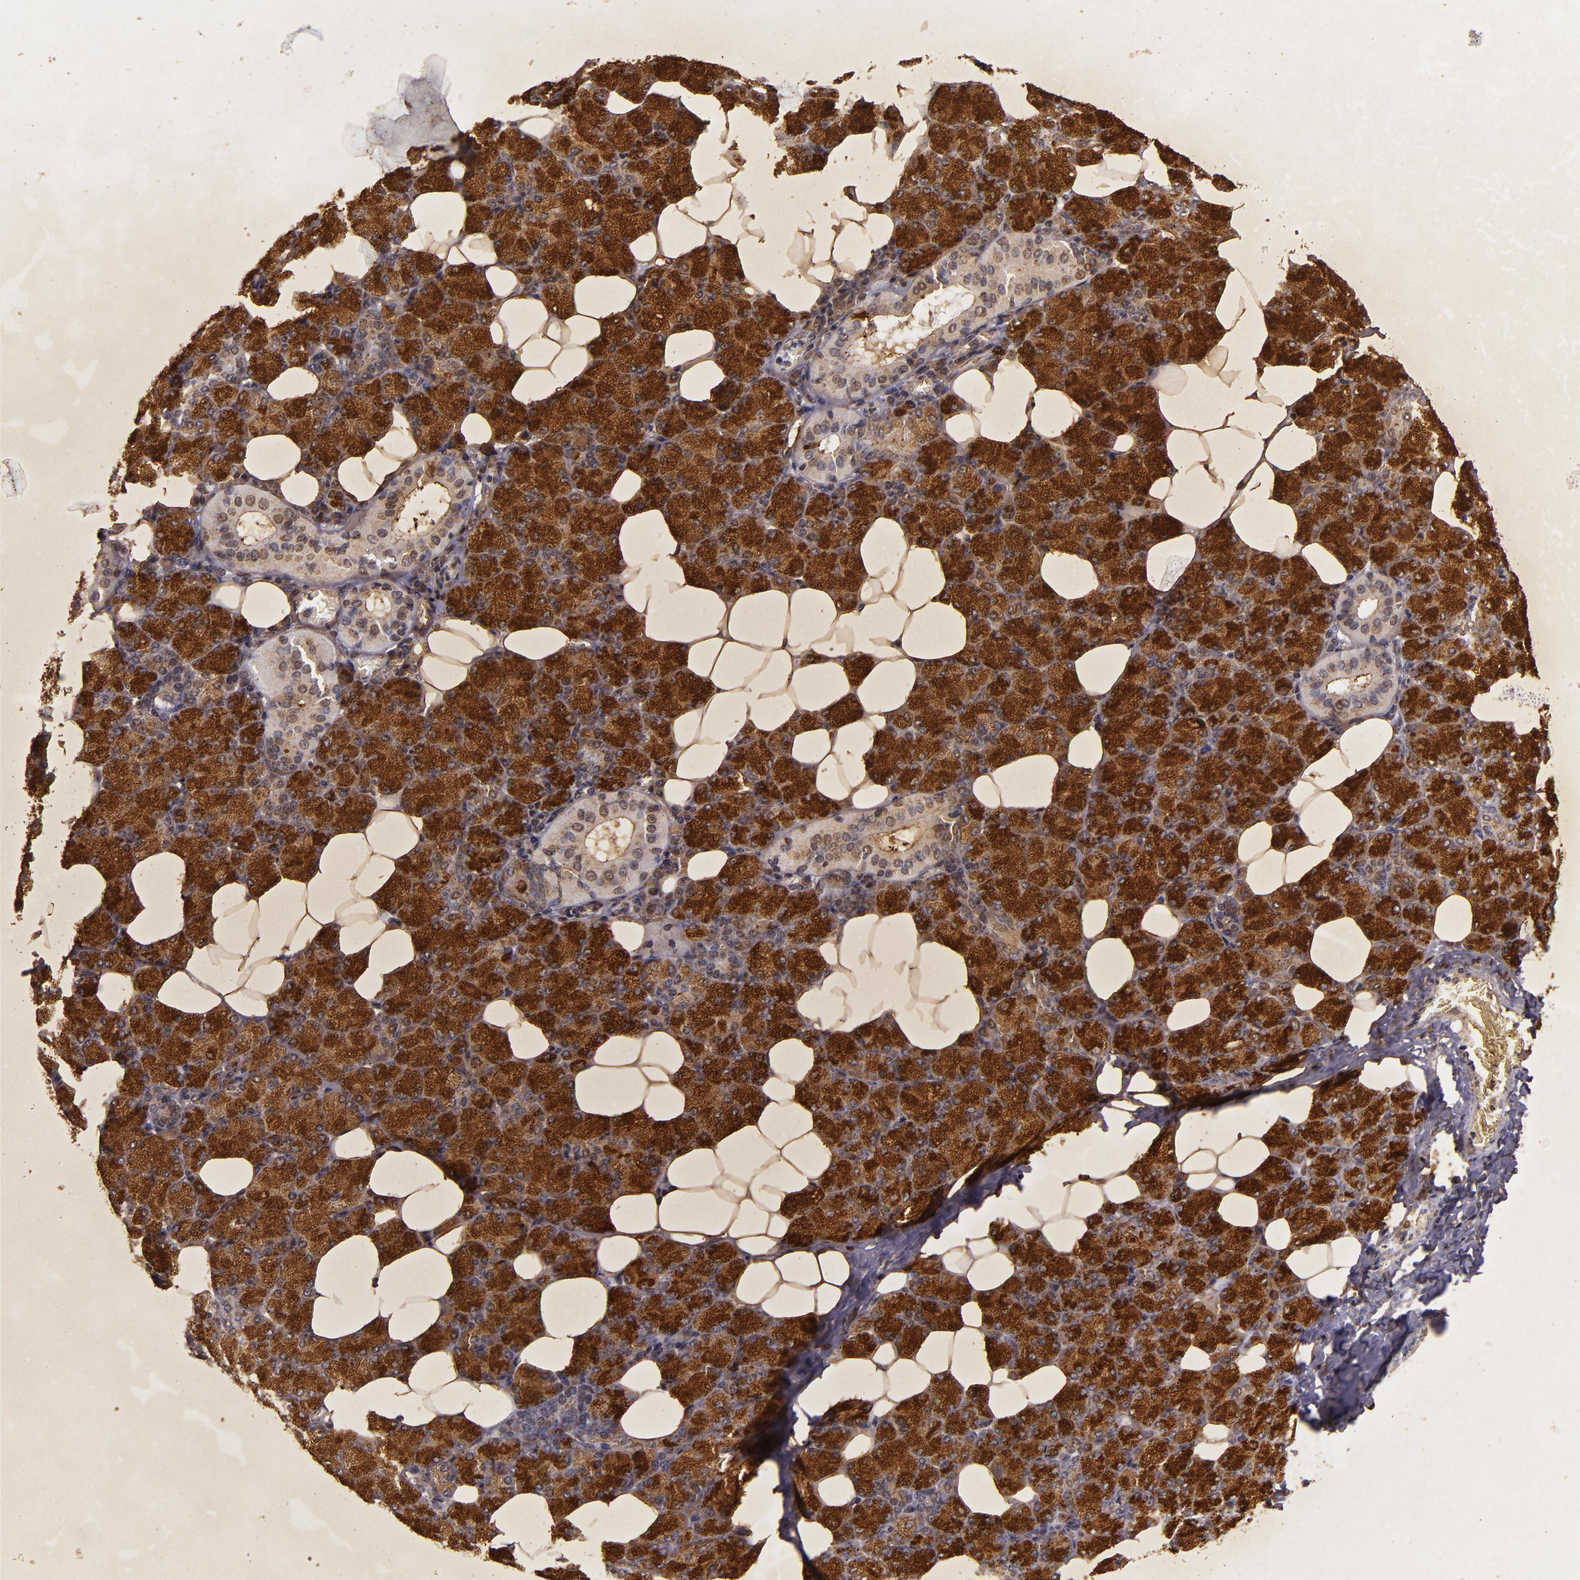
{"staining": {"intensity": "strong", "quantity": ">75%", "location": "cytoplasmic/membranous,nuclear"}, "tissue": "salivary gland", "cell_type": "Glandular cells", "image_type": "normal", "snomed": [{"axis": "morphology", "description": "Normal tissue, NOS"}, {"axis": "topography", "description": "Lymph node"}, {"axis": "topography", "description": "Salivary gland"}], "caption": "About >75% of glandular cells in normal salivary gland exhibit strong cytoplasmic/membranous,nuclear protein positivity as visualized by brown immunohistochemical staining.", "gene": "BCL2L13", "patient": {"sex": "male", "age": 8}}